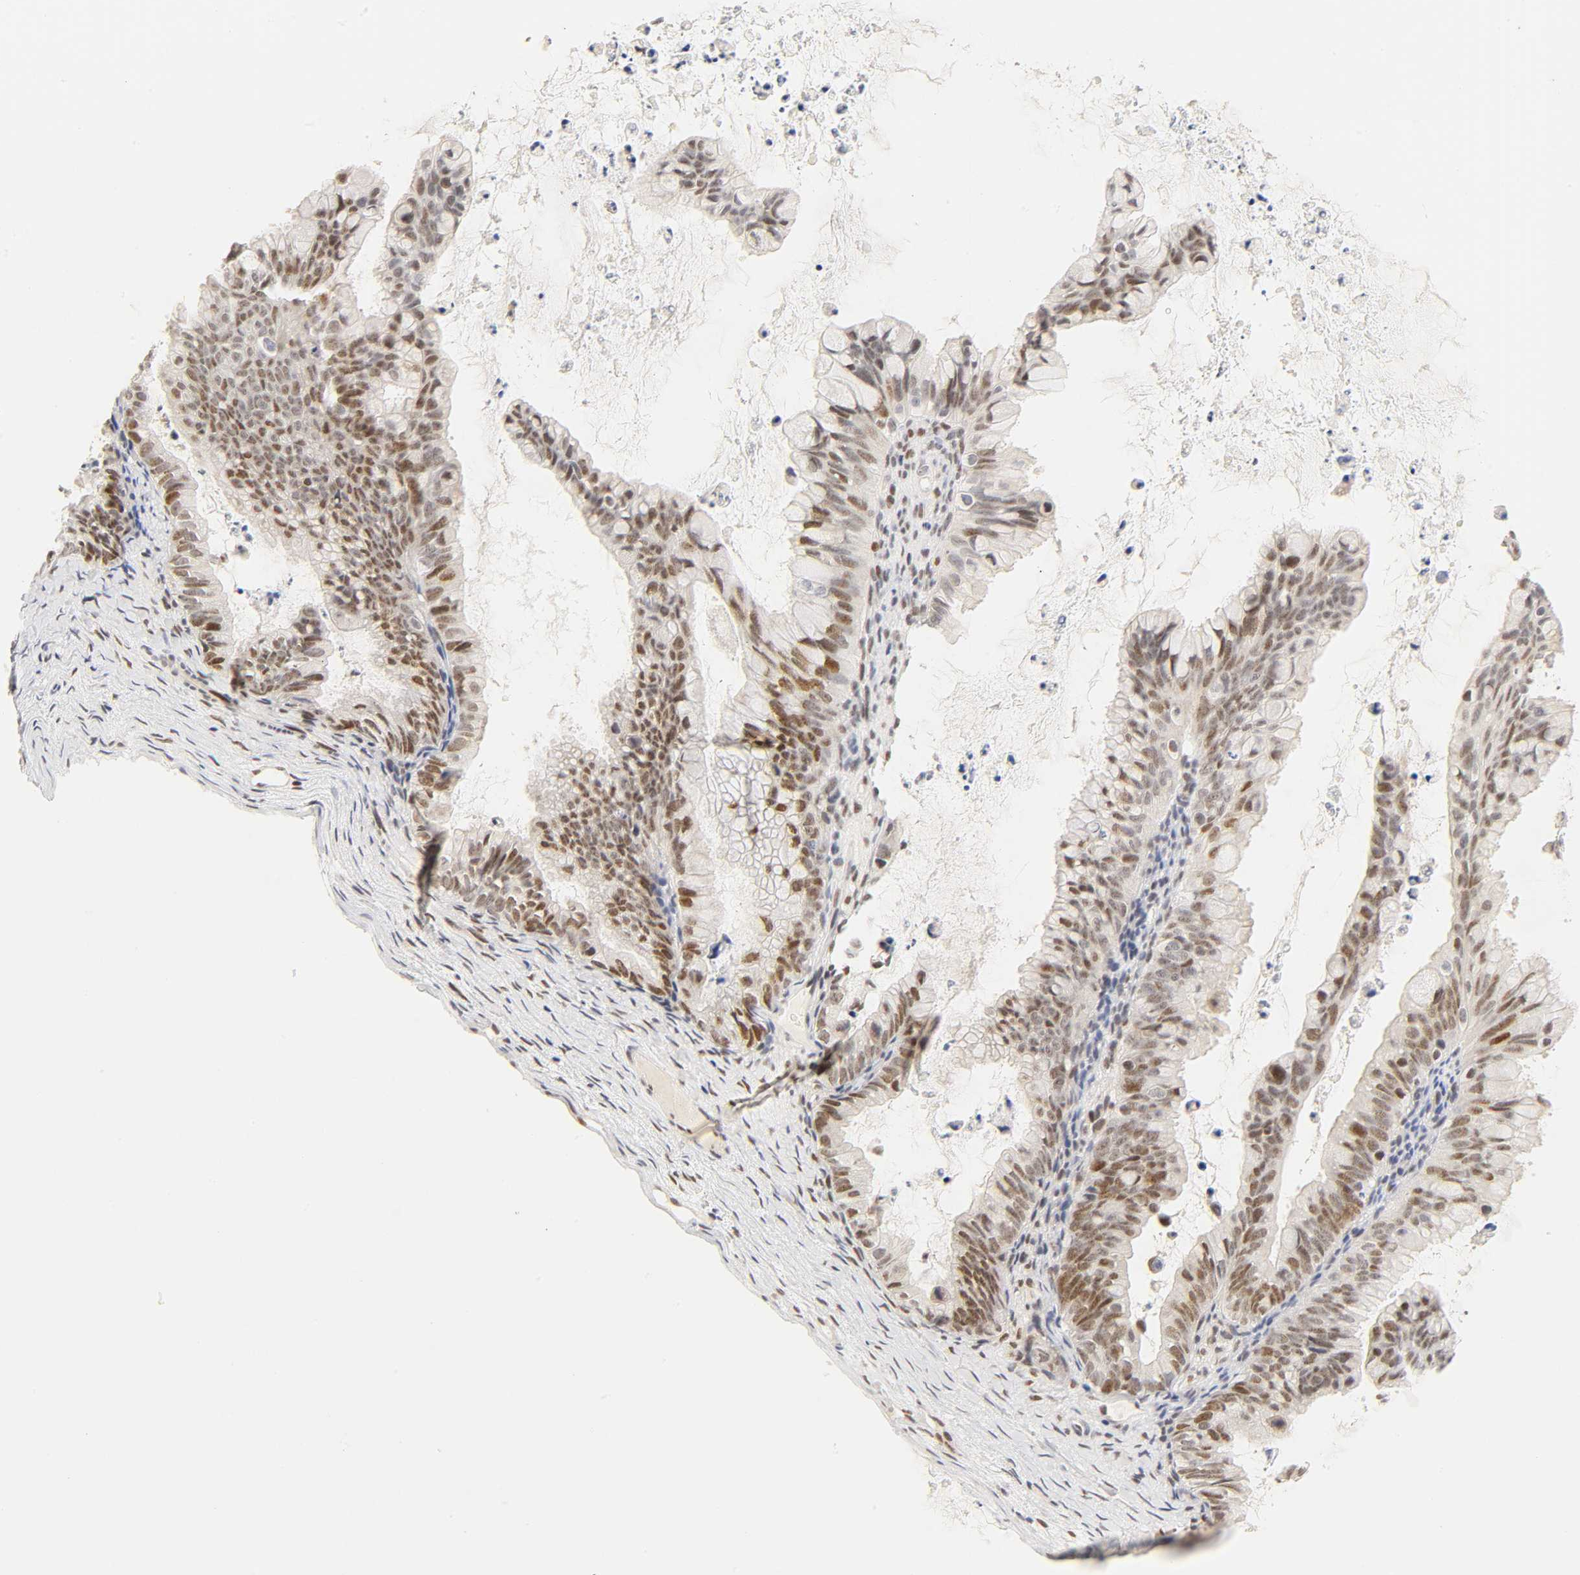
{"staining": {"intensity": "moderate", "quantity": ">75%", "location": "nuclear"}, "tissue": "ovarian cancer", "cell_type": "Tumor cells", "image_type": "cancer", "snomed": [{"axis": "morphology", "description": "Cystadenocarcinoma, mucinous, NOS"}, {"axis": "topography", "description": "Ovary"}], "caption": "Ovarian mucinous cystadenocarcinoma stained with immunohistochemistry (IHC) reveals moderate nuclear positivity in approximately >75% of tumor cells. (brown staining indicates protein expression, while blue staining denotes nuclei).", "gene": "MNAT1", "patient": {"sex": "female", "age": 36}}